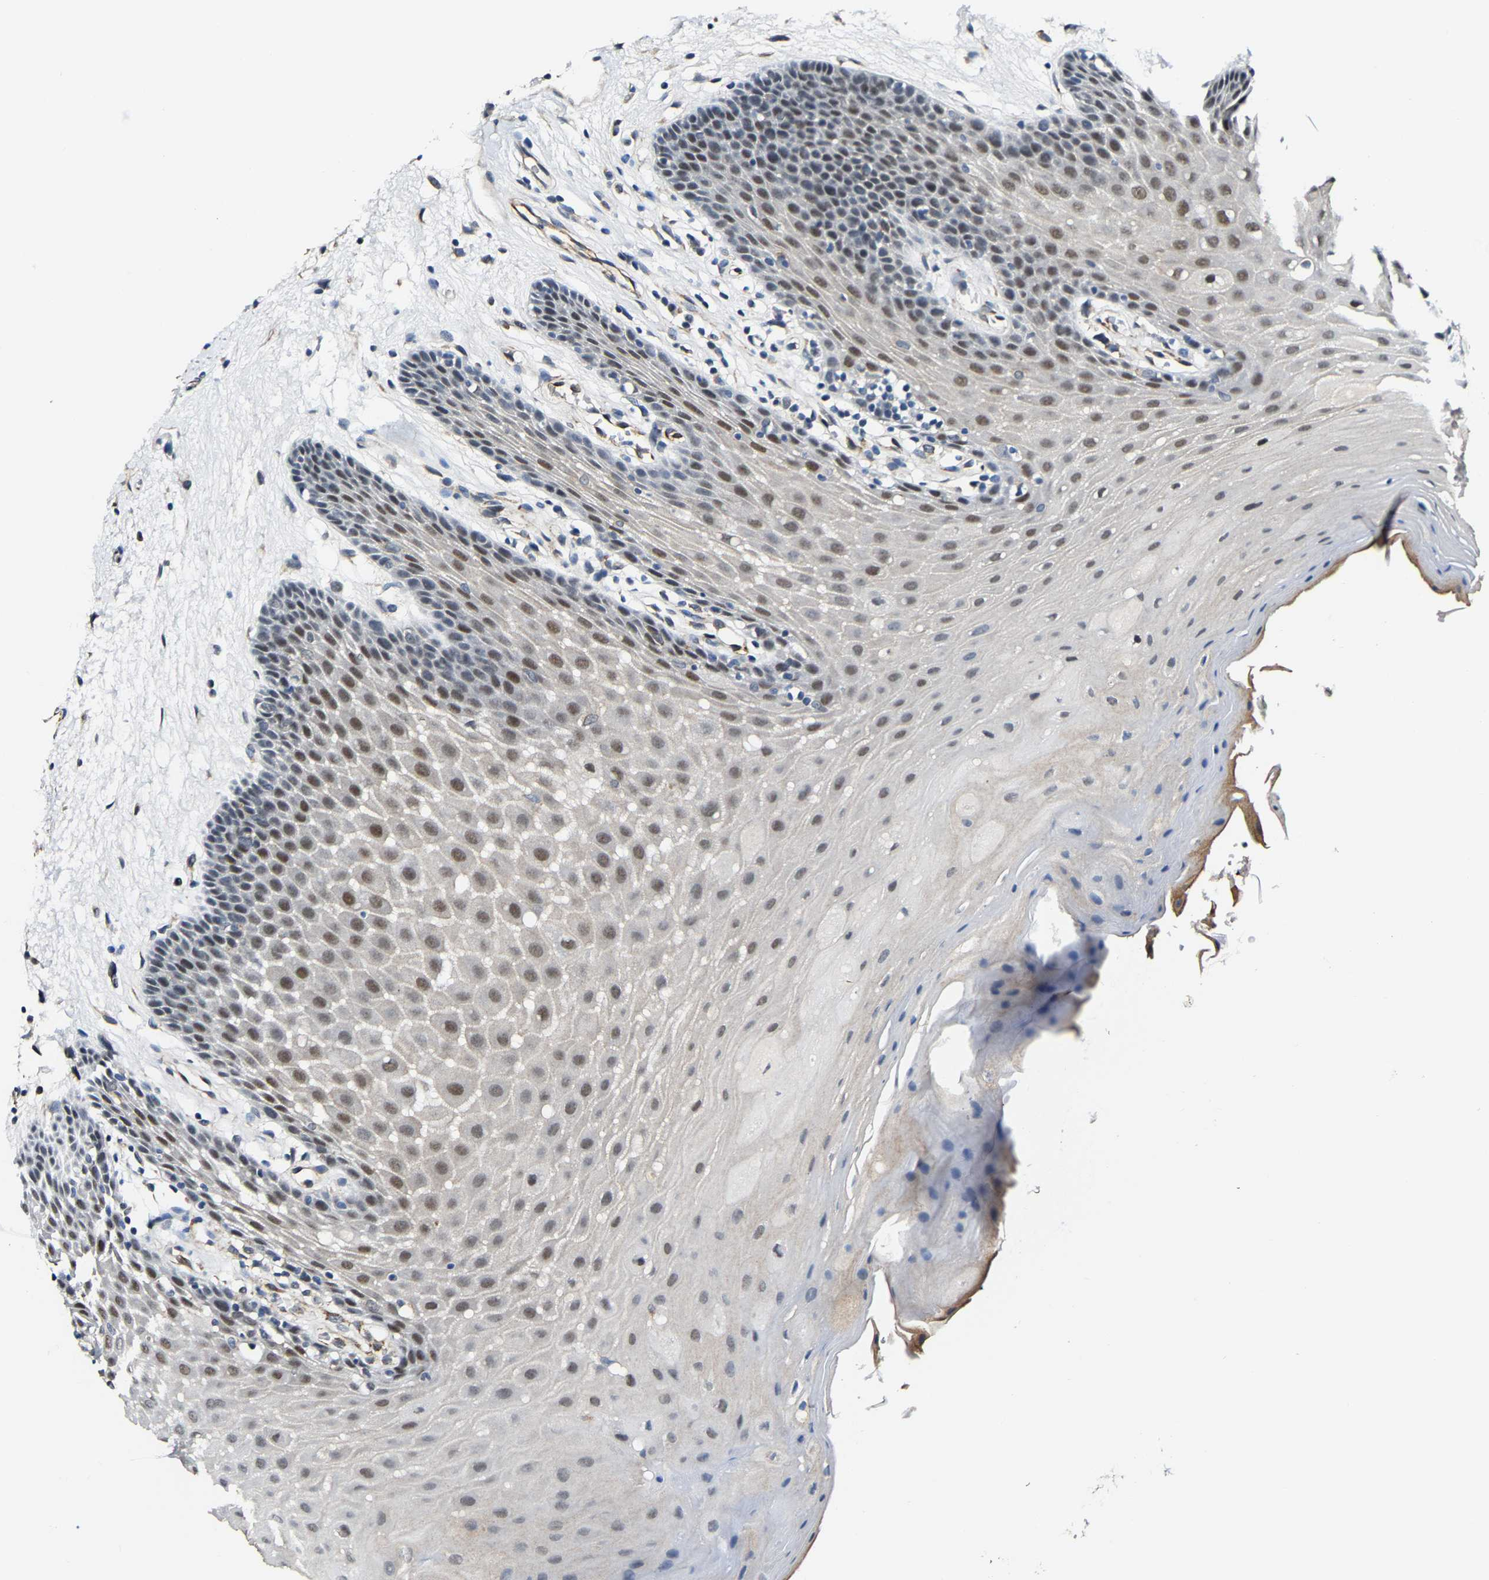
{"staining": {"intensity": "moderate", "quantity": "25%-75%", "location": "nuclear"}, "tissue": "oral mucosa", "cell_type": "Squamous epithelial cells", "image_type": "normal", "snomed": [{"axis": "morphology", "description": "Normal tissue, NOS"}, {"axis": "morphology", "description": "Squamous cell carcinoma, NOS"}, {"axis": "topography", "description": "Oral tissue"}, {"axis": "topography", "description": "Head-Neck"}], "caption": "Brown immunohistochemical staining in benign oral mucosa reveals moderate nuclear expression in approximately 25%-75% of squamous epithelial cells. The staining was performed using DAB, with brown indicating positive protein expression. Nuclei are stained blue with hematoxylin.", "gene": "METTL1", "patient": {"sex": "male", "age": 71}}